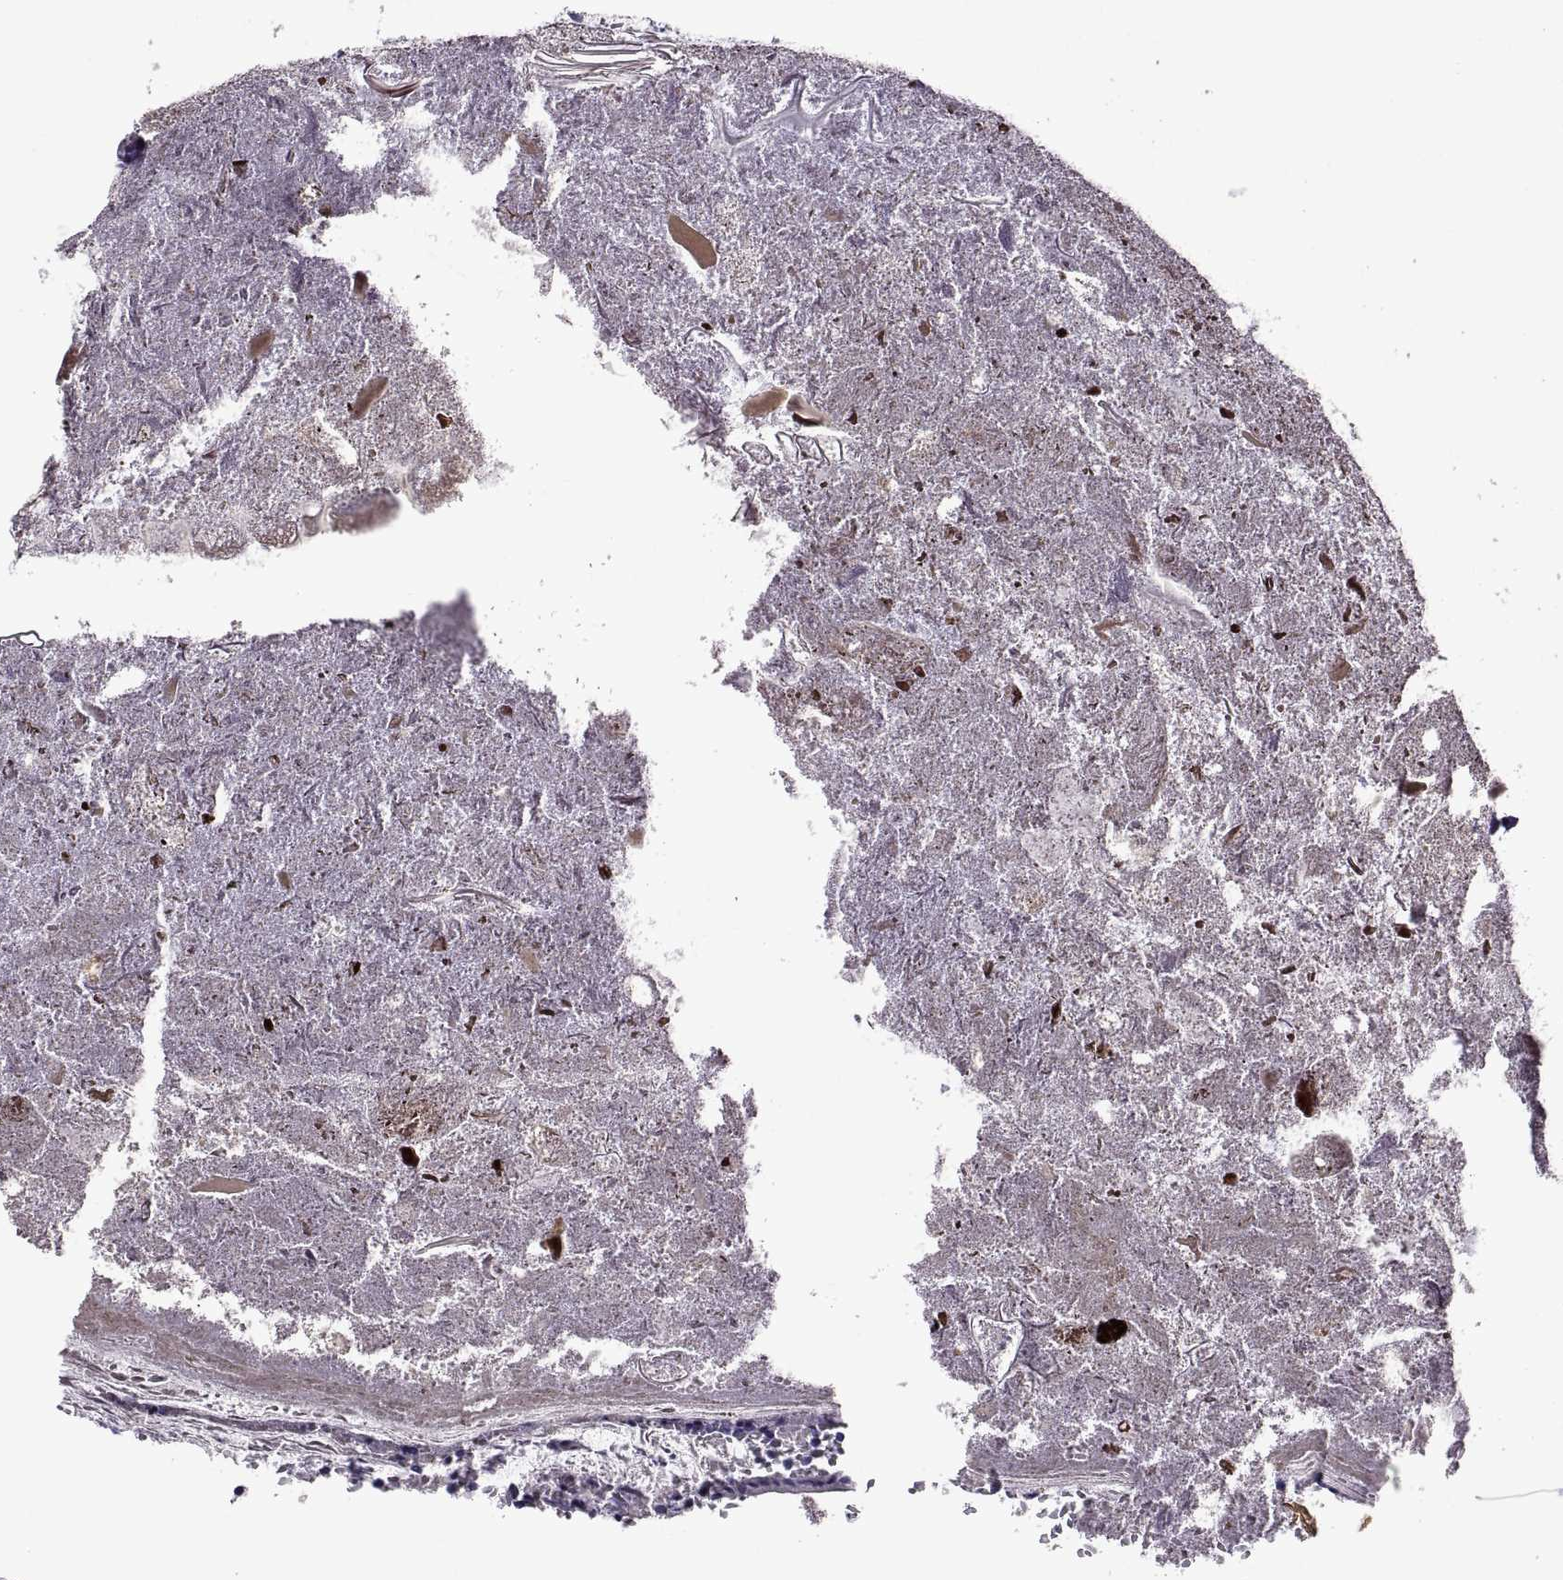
{"staining": {"intensity": "negative", "quantity": "none", "location": "none"}, "tissue": "appendix", "cell_type": "Glandular cells", "image_type": "normal", "snomed": [{"axis": "morphology", "description": "Normal tissue, NOS"}, {"axis": "topography", "description": "Appendix"}], "caption": "An image of appendix stained for a protein reveals no brown staining in glandular cells. Brightfield microscopy of immunohistochemistry stained with DAB (3,3'-diaminobenzidine) (brown) and hematoxylin (blue), captured at high magnification.", "gene": "SPDYE10", "patient": {"sex": "female", "age": 23}}